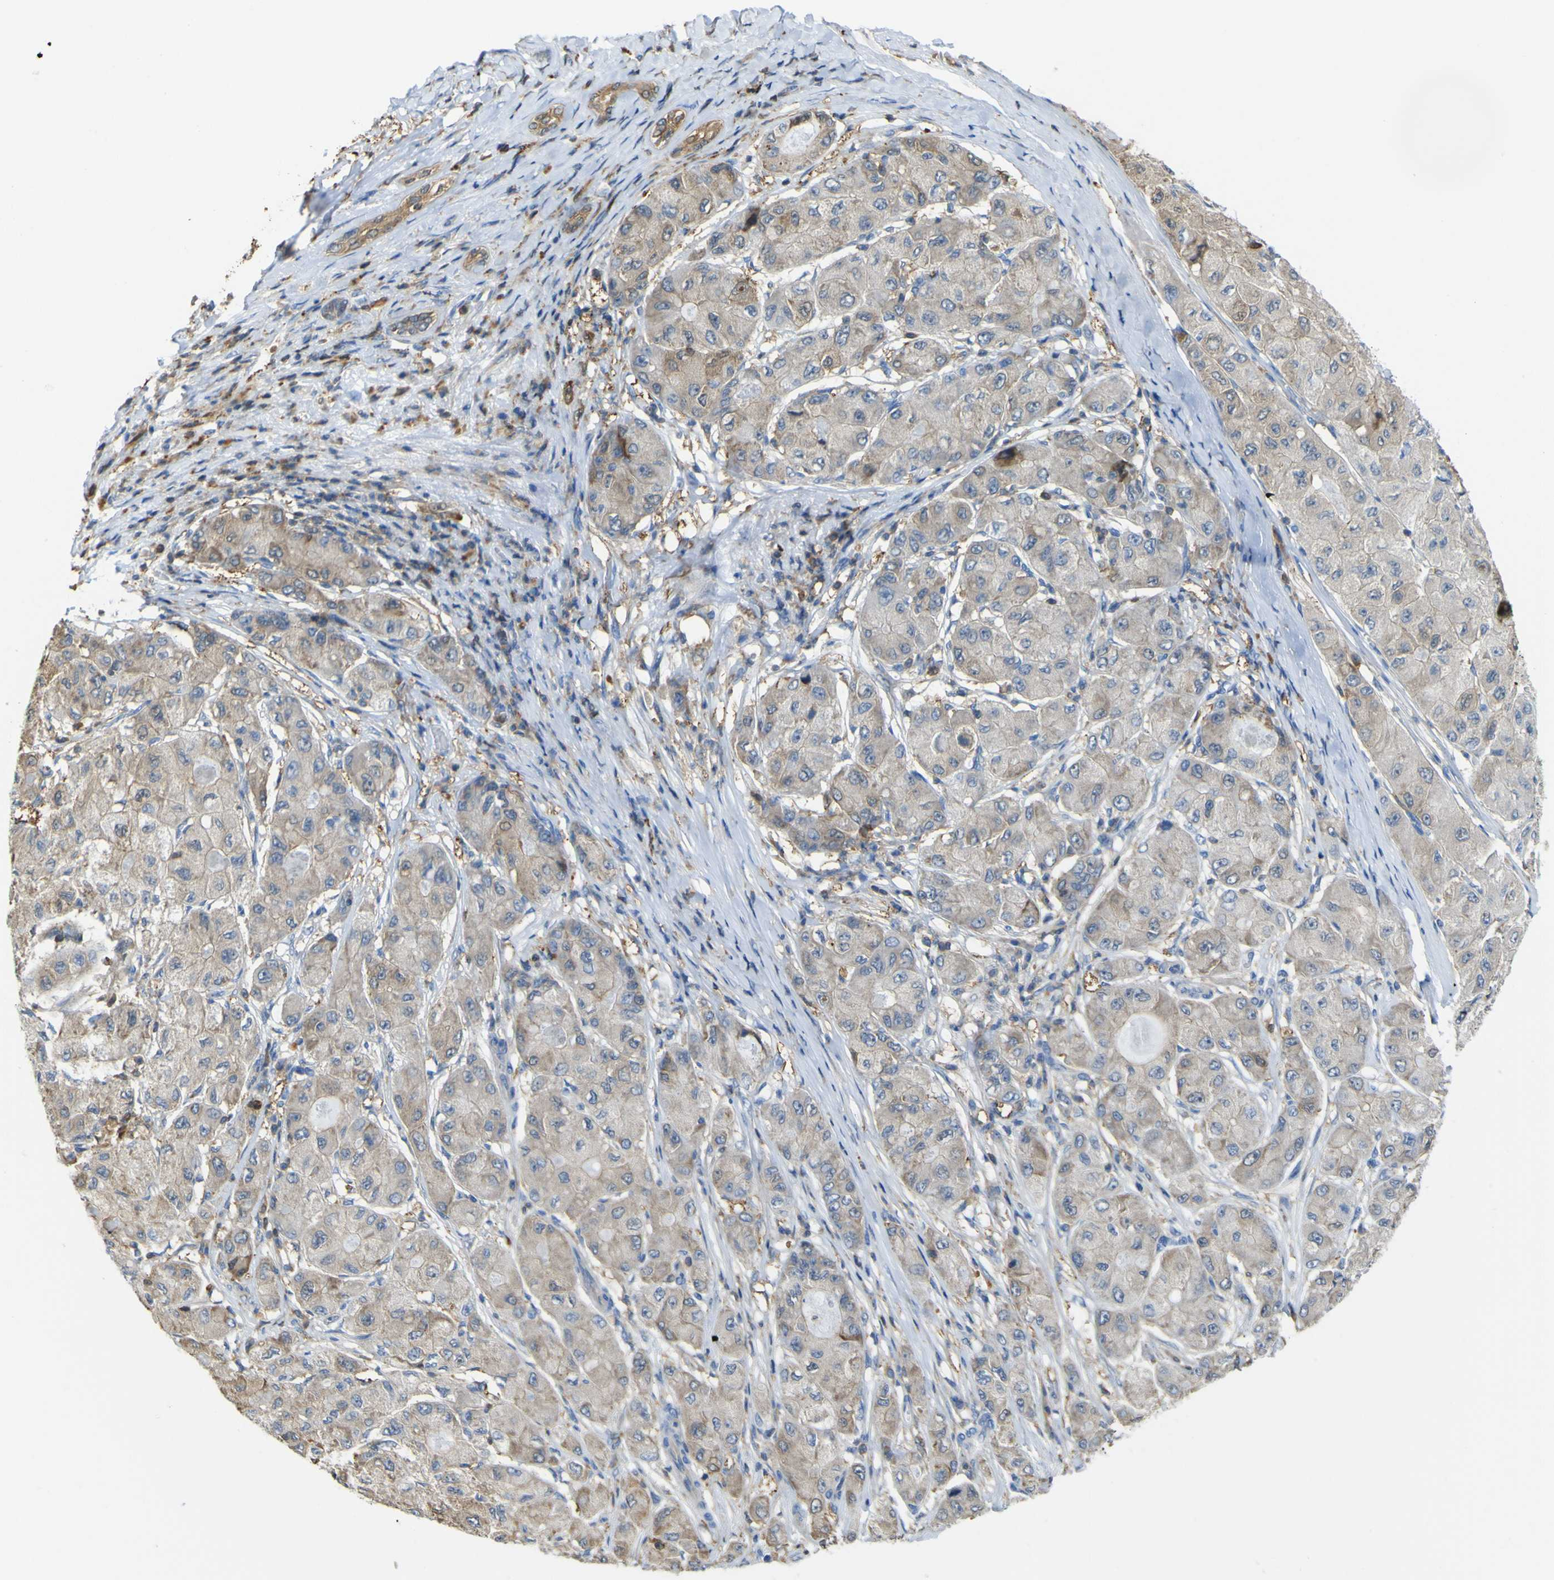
{"staining": {"intensity": "moderate", "quantity": "25%-75%", "location": "cytoplasmic/membranous"}, "tissue": "liver cancer", "cell_type": "Tumor cells", "image_type": "cancer", "snomed": [{"axis": "morphology", "description": "Carcinoma, Hepatocellular, NOS"}, {"axis": "topography", "description": "Liver"}], "caption": "Immunohistochemistry (DAB (3,3'-diaminobenzidine)) staining of human liver hepatocellular carcinoma exhibits moderate cytoplasmic/membranous protein expression in approximately 25%-75% of tumor cells.", "gene": "ABHD3", "patient": {"sex": "male", "age": 80}}